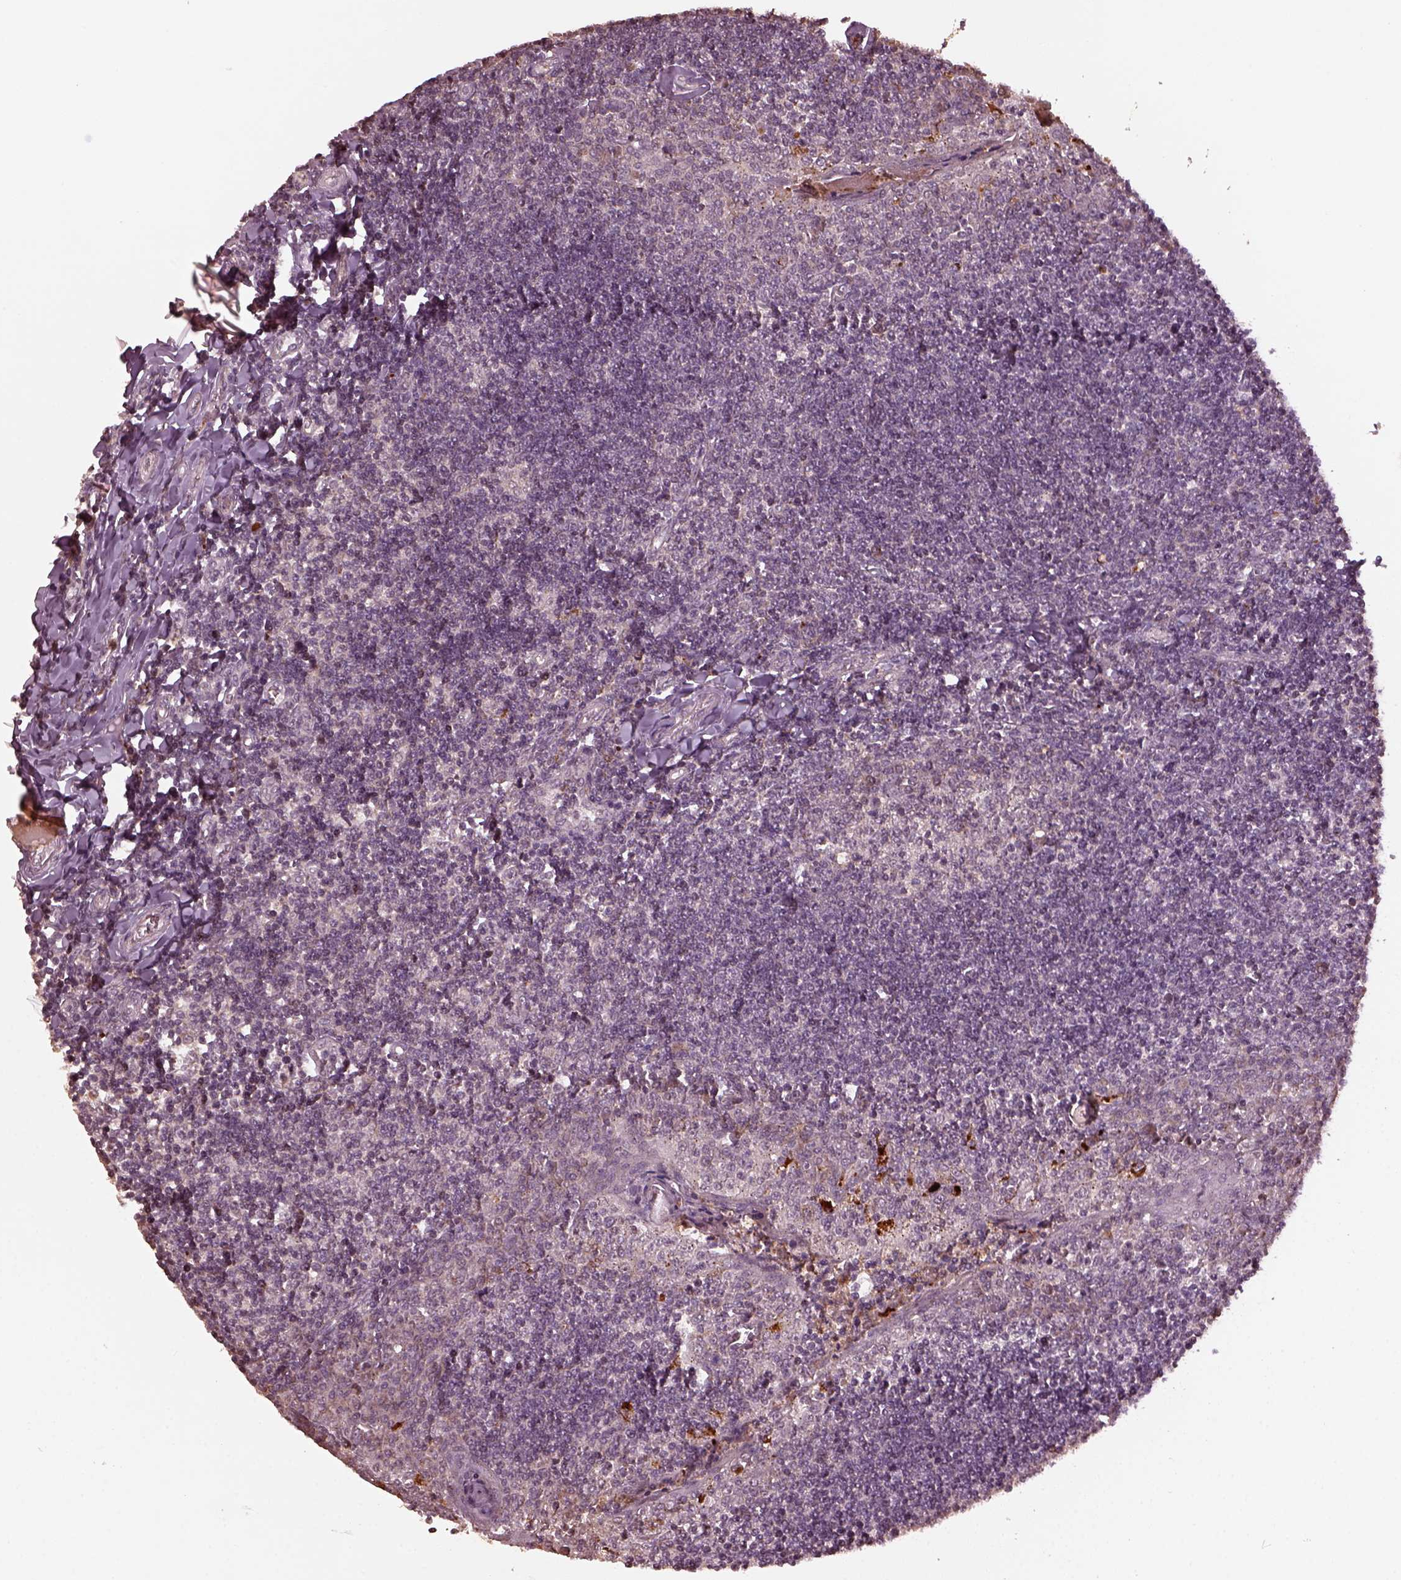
{"staining": {"intensity": "negative", "quantity": "none", "location": "none"}, "tissue": "tonsil", "cell_type": "Germinal center cells", "image_type": "normal", "snomed": [{"axis": "morphology", "description": "Normal tissue, NOS"}, {"axis": "topography", "description": "Tonsil"}], "caption": "This micrograph is of normal tonsil stained with immunohistochemistry (IHC) to label a protein in brown with the nuclei are counter-stained blue. There is no expression in germinal center cells.", "gene": "RUFY3", "patient": {"sex": "female", "age": 12}}